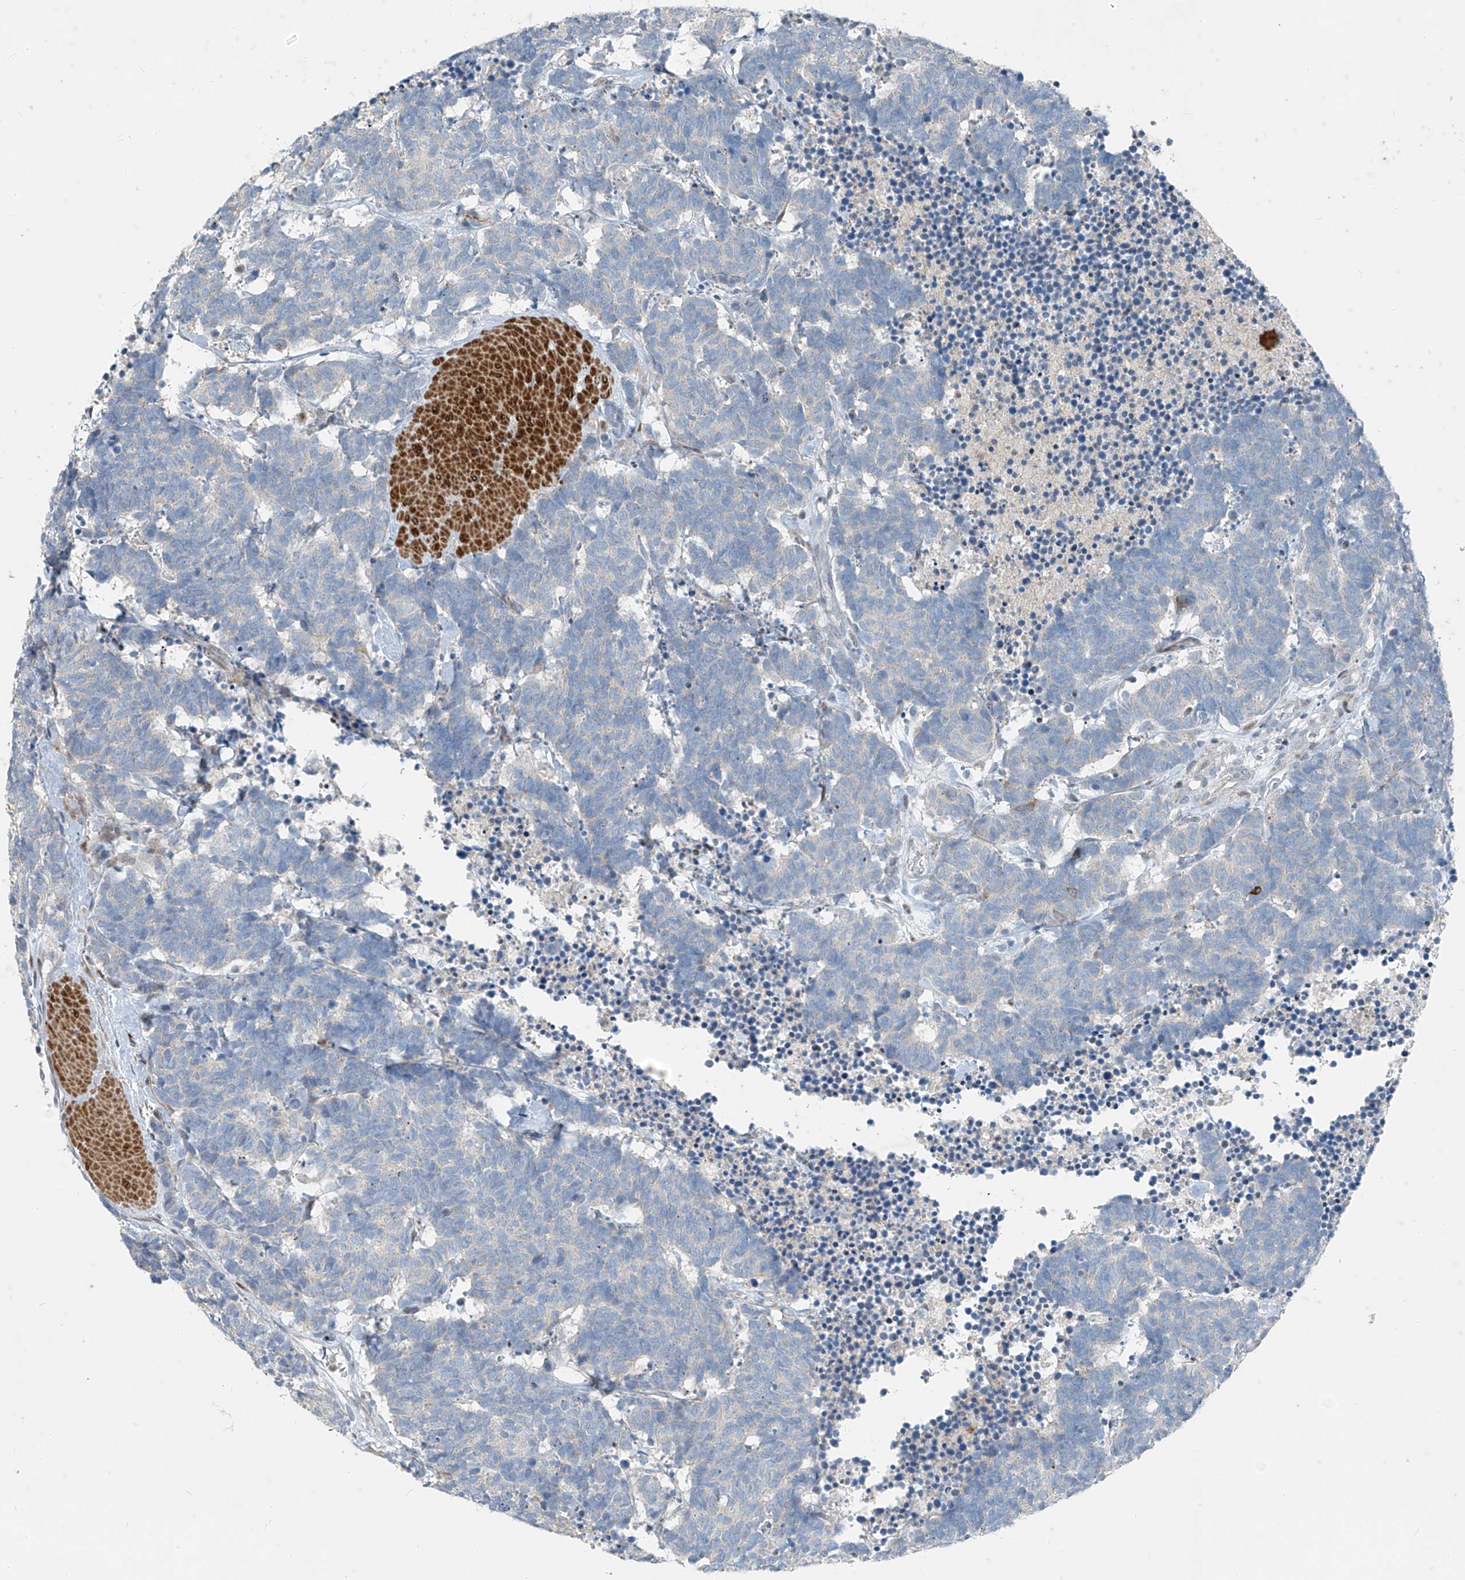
{"staining": {"intensity": "negative", "quantity": "none", "location": "none"}, "tissue": "carcinoid", "cell_type": "Tumor cells", "image_type": "cancer", "snomed": [{"axis": "morphology", "description": "Carcinoma, NOS"}, {"axis": "morphology", "description": "Carcinoid, malignant, NOS"}, {"axis": "topography", "description": "Urinary bladder"}], "caption": "Carcinoid was stained to show a protein in brown. There is no significant positivity in tumor cells.", "gene": "PPCS", "patient": {"sex": "male", "age": 57}}